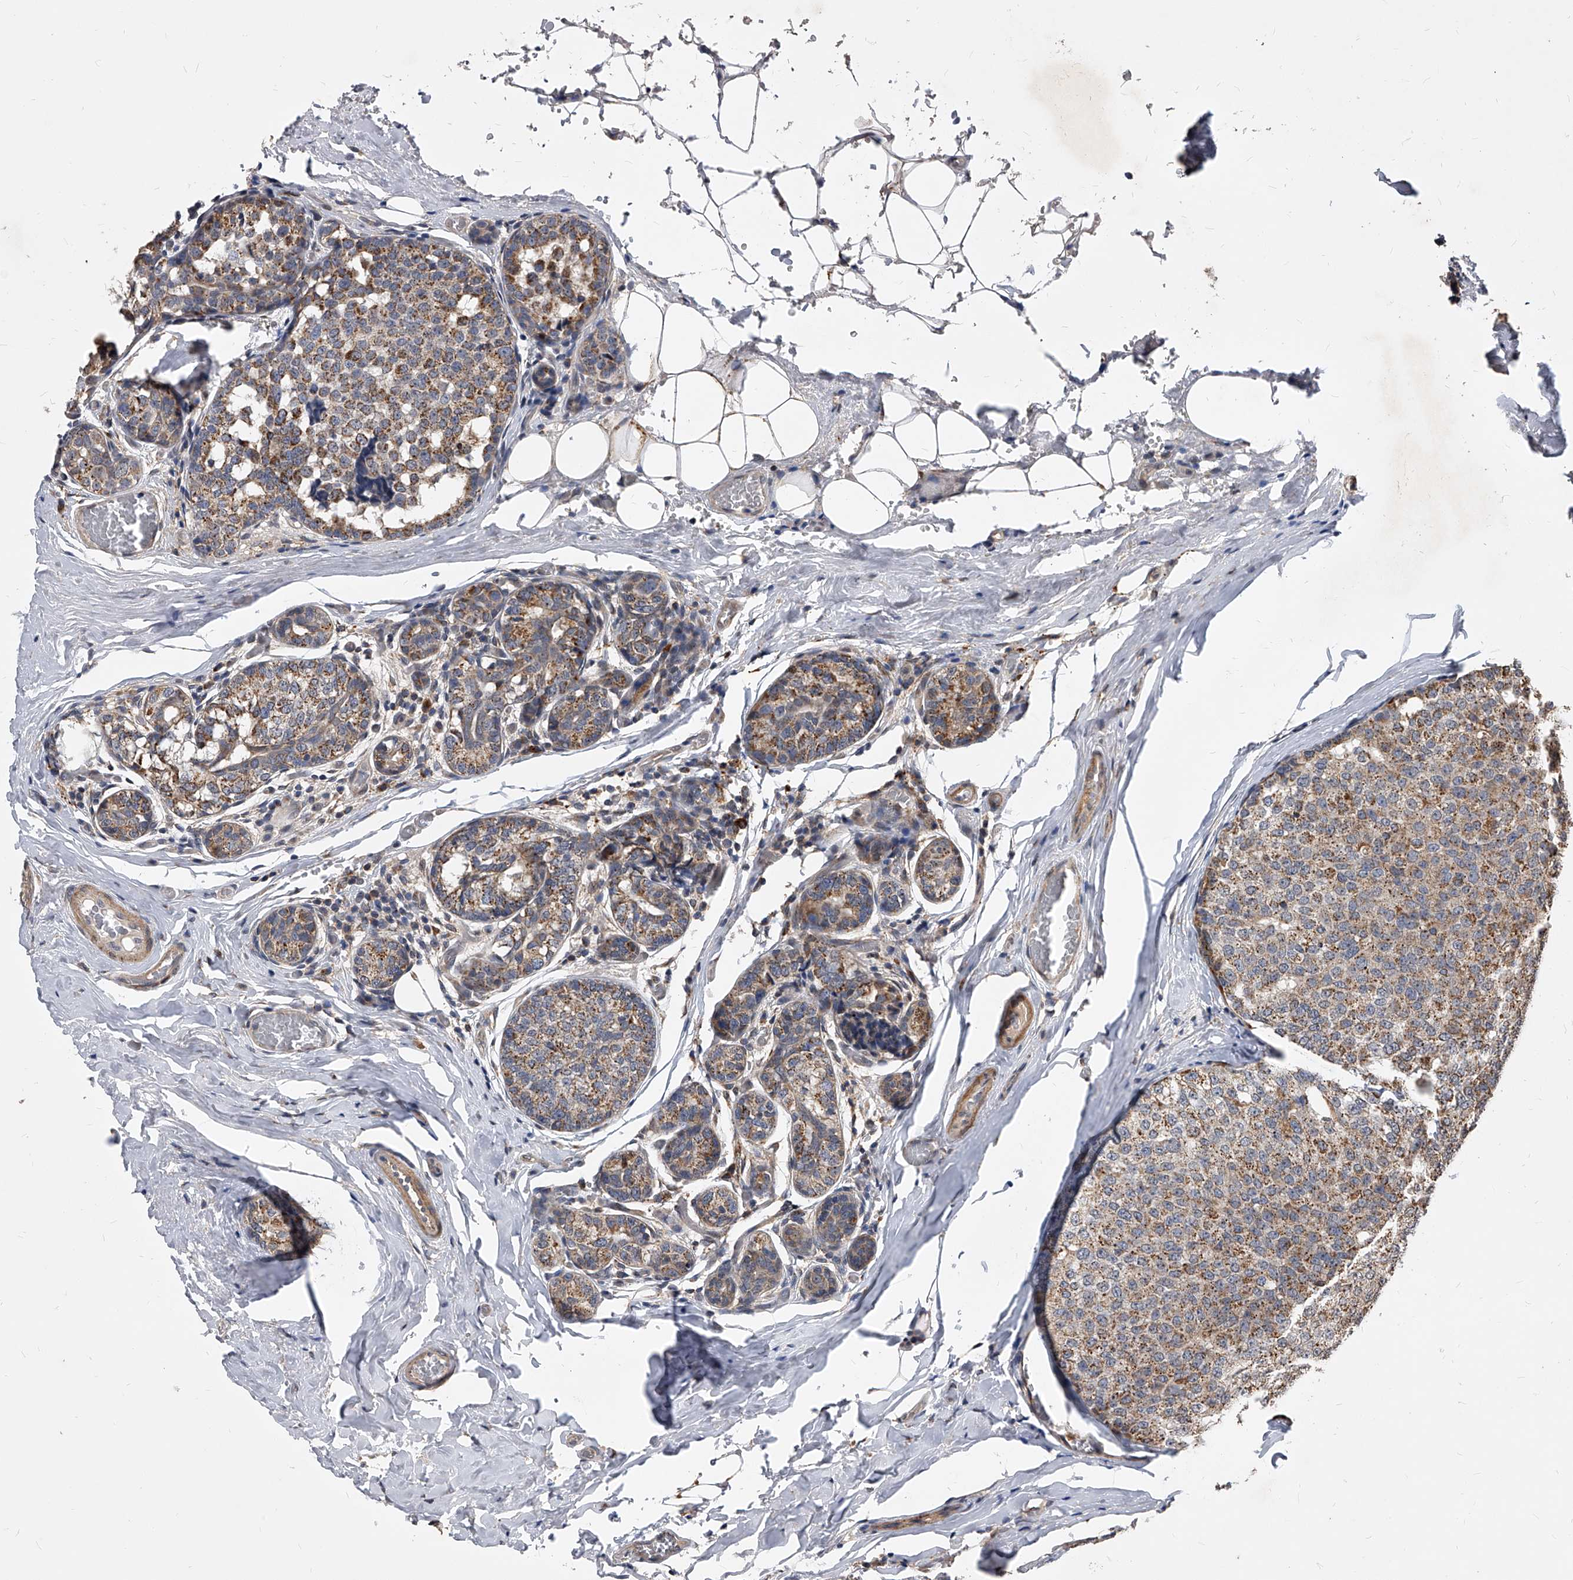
{"staining": {"intensity": "moderate", "quantity": ">75%", "location": "cytoplasmic/membranous"}, "tissue": "breast cancer", "cell_type": "Tumor cells", "image_type": "cancer", "snomed": [{"axis": "morphology", "description": "Normal tissue, NOS"}, {"axis": "morphology", "description": "Duct carcinoma"}, {"axis": "topography", "description": "Breast"}], "caption": "Breast cancer (invasive ductal carcinoma) stained with a brown dye reveals moderate cytoplasmic/membranous positive expression in about >75% of tumor cells.", "gene": "SOBP", "patient": {"sex": "female", "age": 43}}